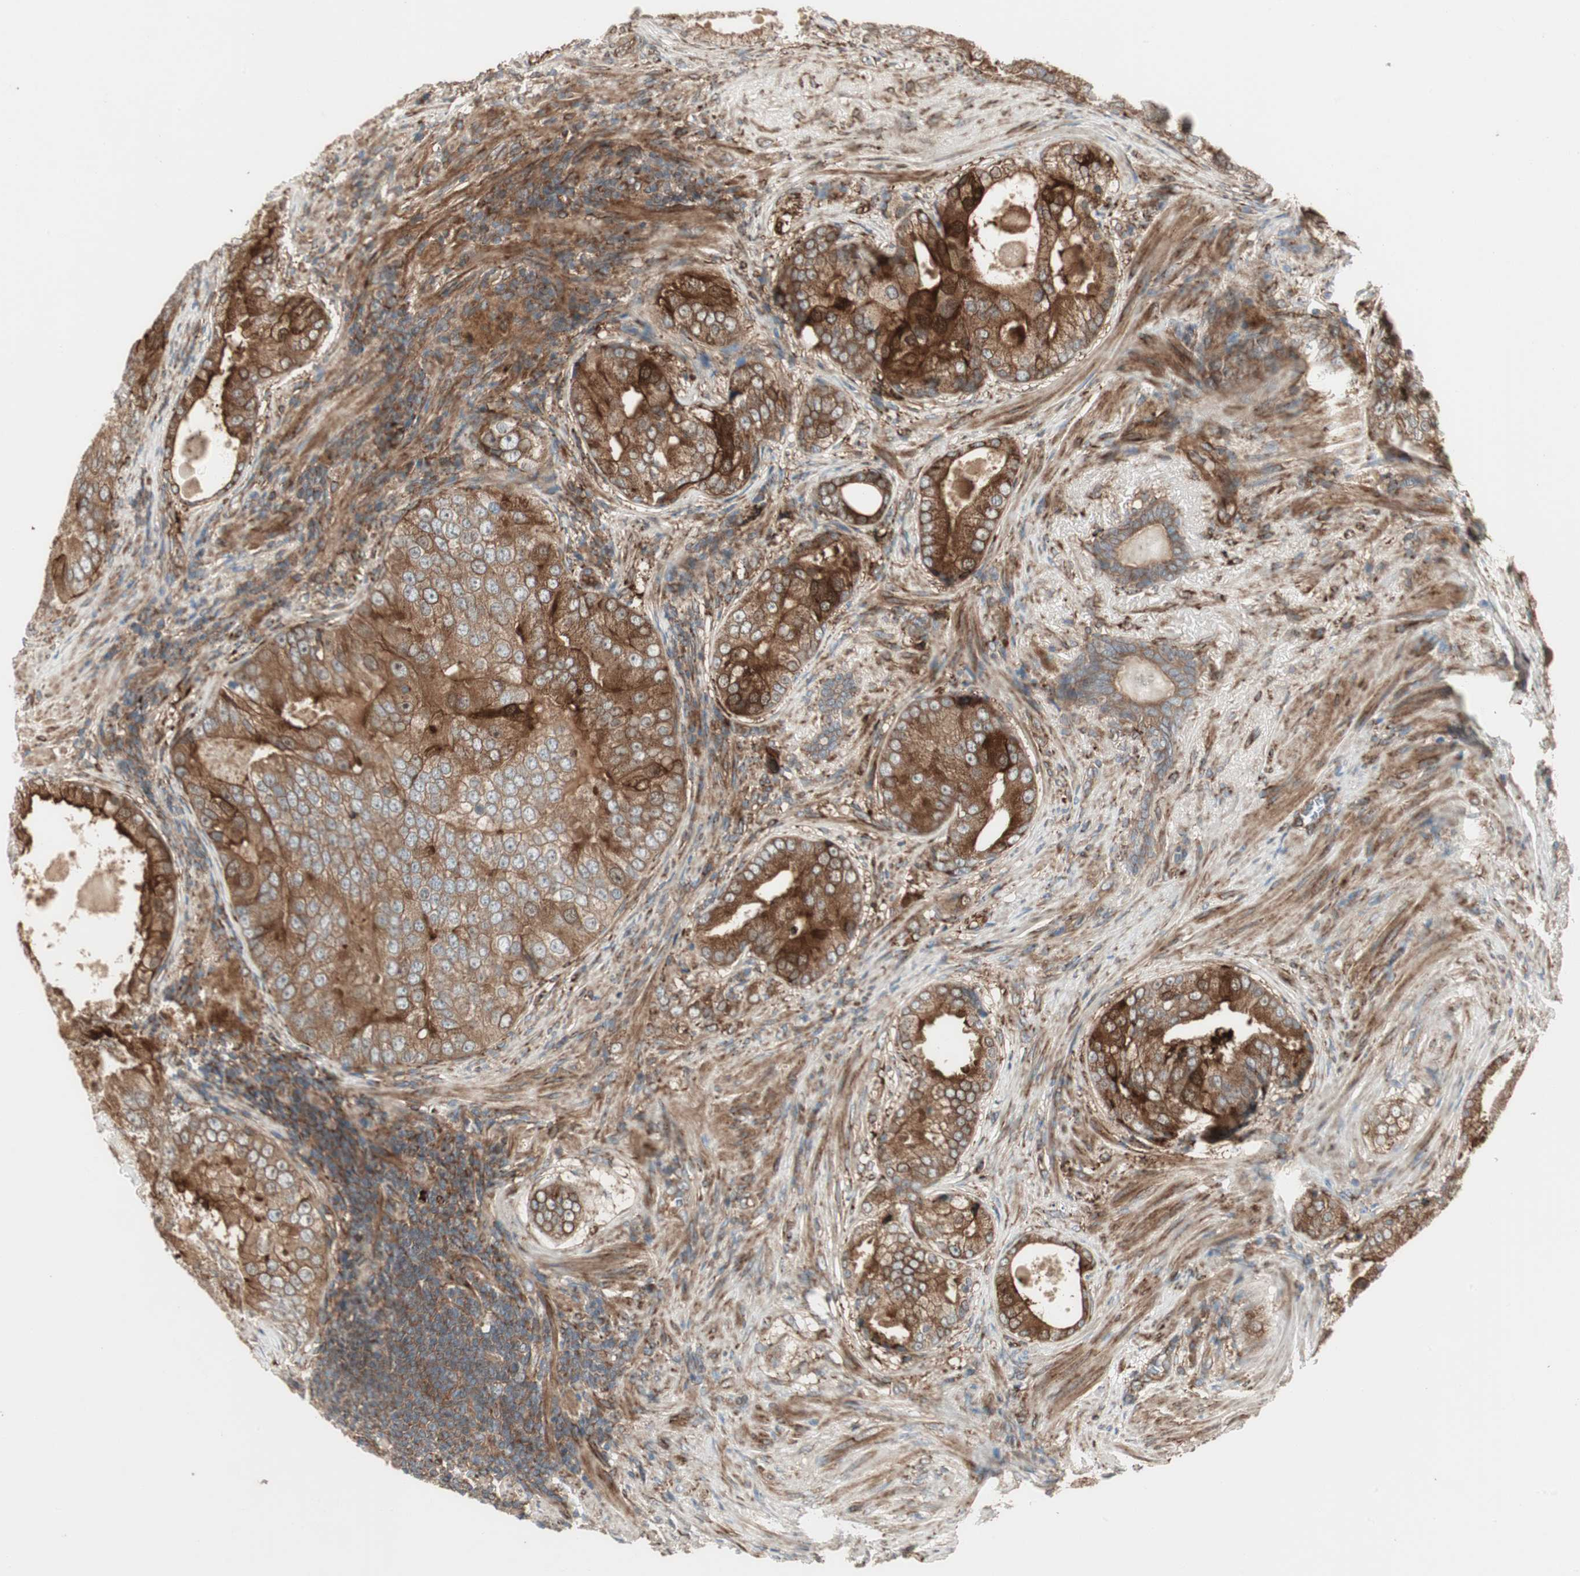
{"staining": {"intensity": "moderate", "quantity": ">75%", "location": "cytoplasmic/membranous"}, "tissue": "prostate cancer", "cell_type": "Tumor cells", "image_type": "cancer", "snomed": [{"axis": "morphology", "description": "Adenocarcinoma, High grade"}, {"axis": "topography", "description": "Prostate"}], "caption": "DAB immunohistochemical staining of prostate adenocarcinoma (high-grade) exhibits moderate cytoplasmic/membranous protein positivity in about >75% of tumor cells. (IHC, brightfield microscopy, high magnification).", "gene": "PRKG1", "patient": {"sex": "male", "age": 66}}